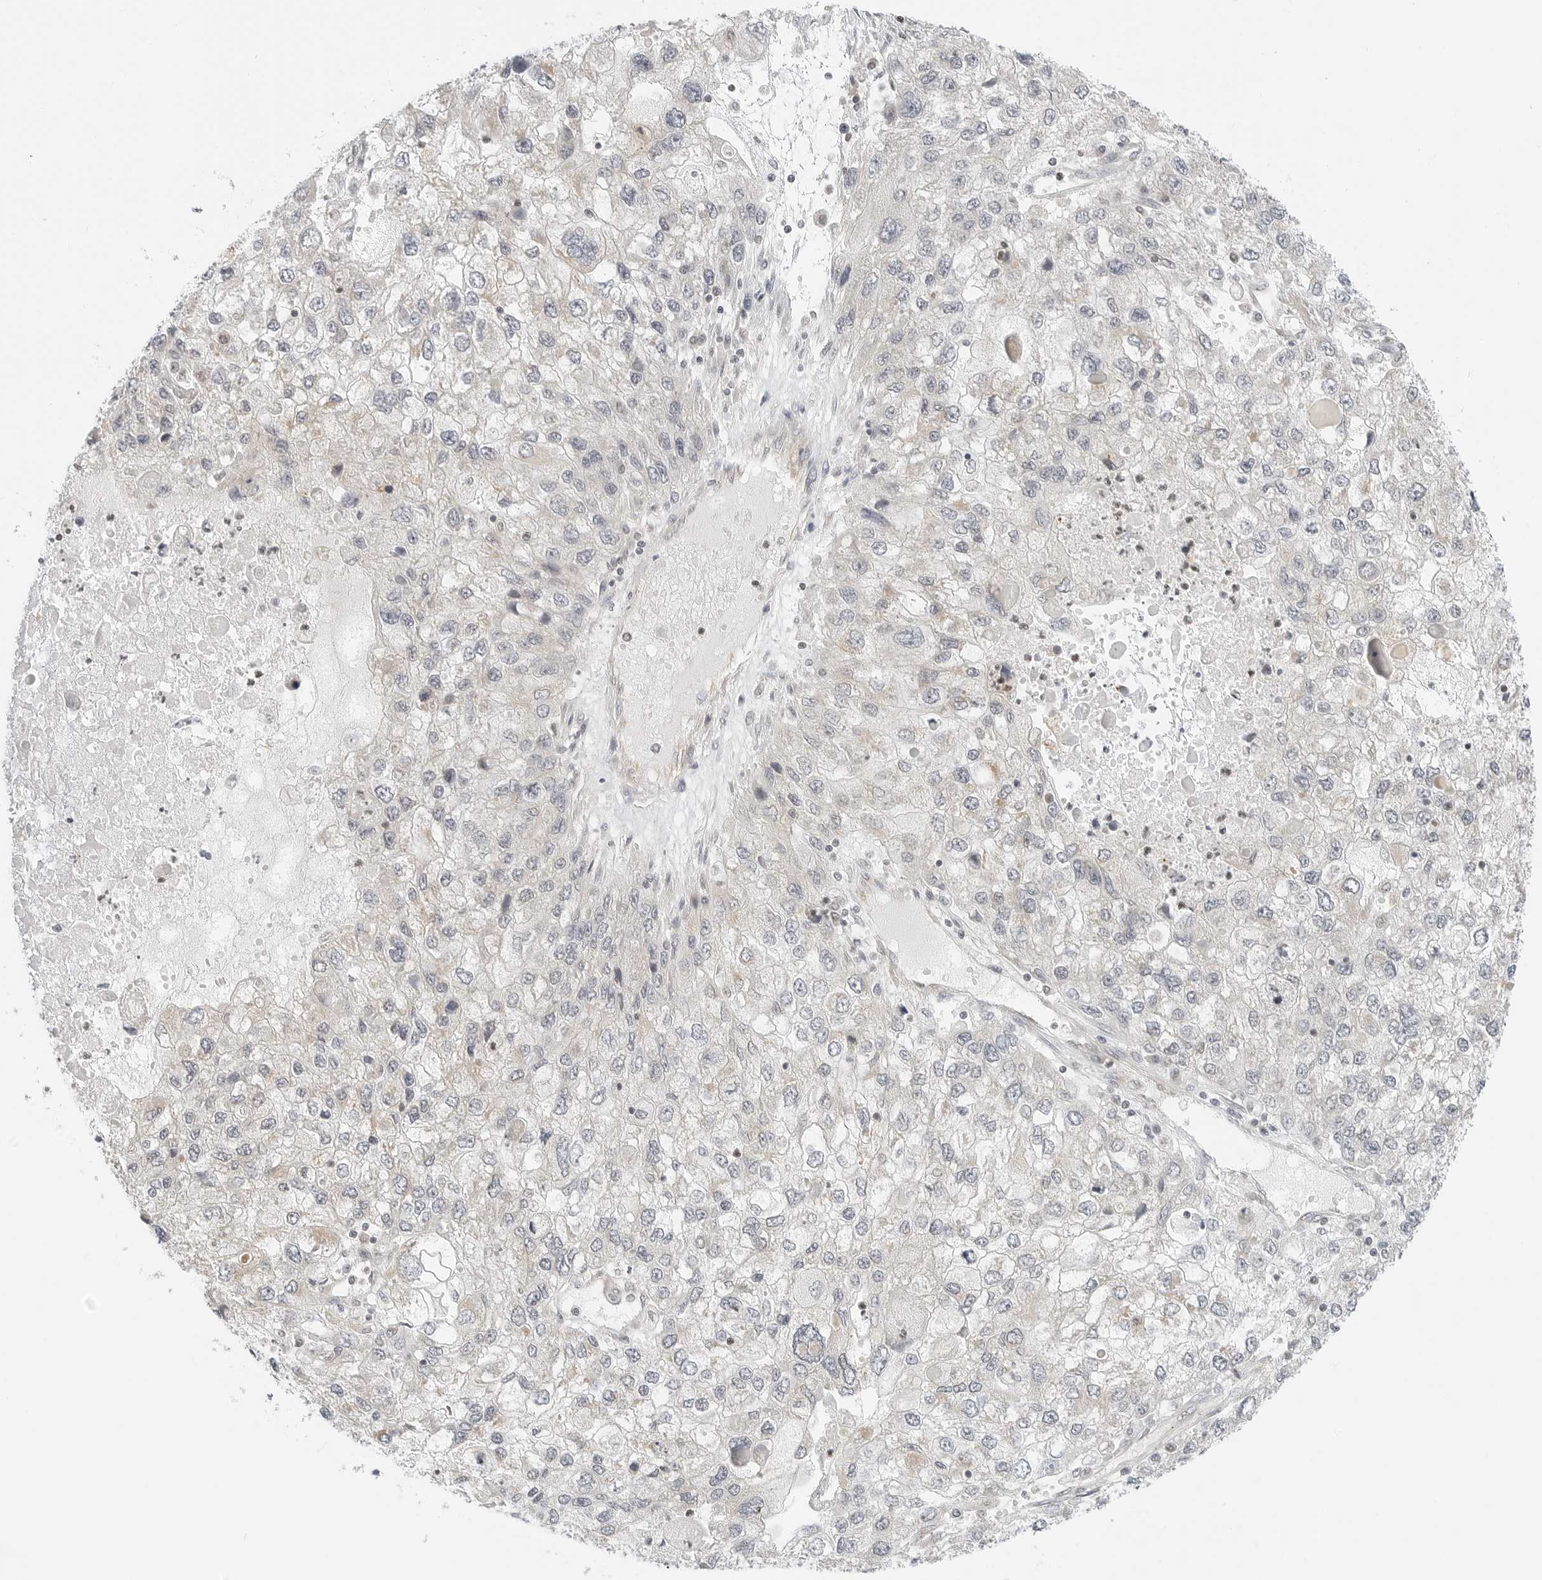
{"staining": {"intensity": "moderate", "quantity": "<25%", "location": "cytoplasmic/membranous"}, "tissue": "endometrial cancer", "cell_type": "Tumor cells", "image_type": "cancer", "snomed": [{"axis": "morphology", "description": "Adenocarcinoma, NOS"}, {"axis": "topography", "description": "Endometrium"}], "caption": "IHC image of human adenocarcinoma (endometrial) stained for a protein (brown), which exhibits low levels of moderate cytoplasmic/membranous positivity in approximately <25% of tumor cells.", "gene": "IQCC", "patient": {"sex": "female", "age": 49}}